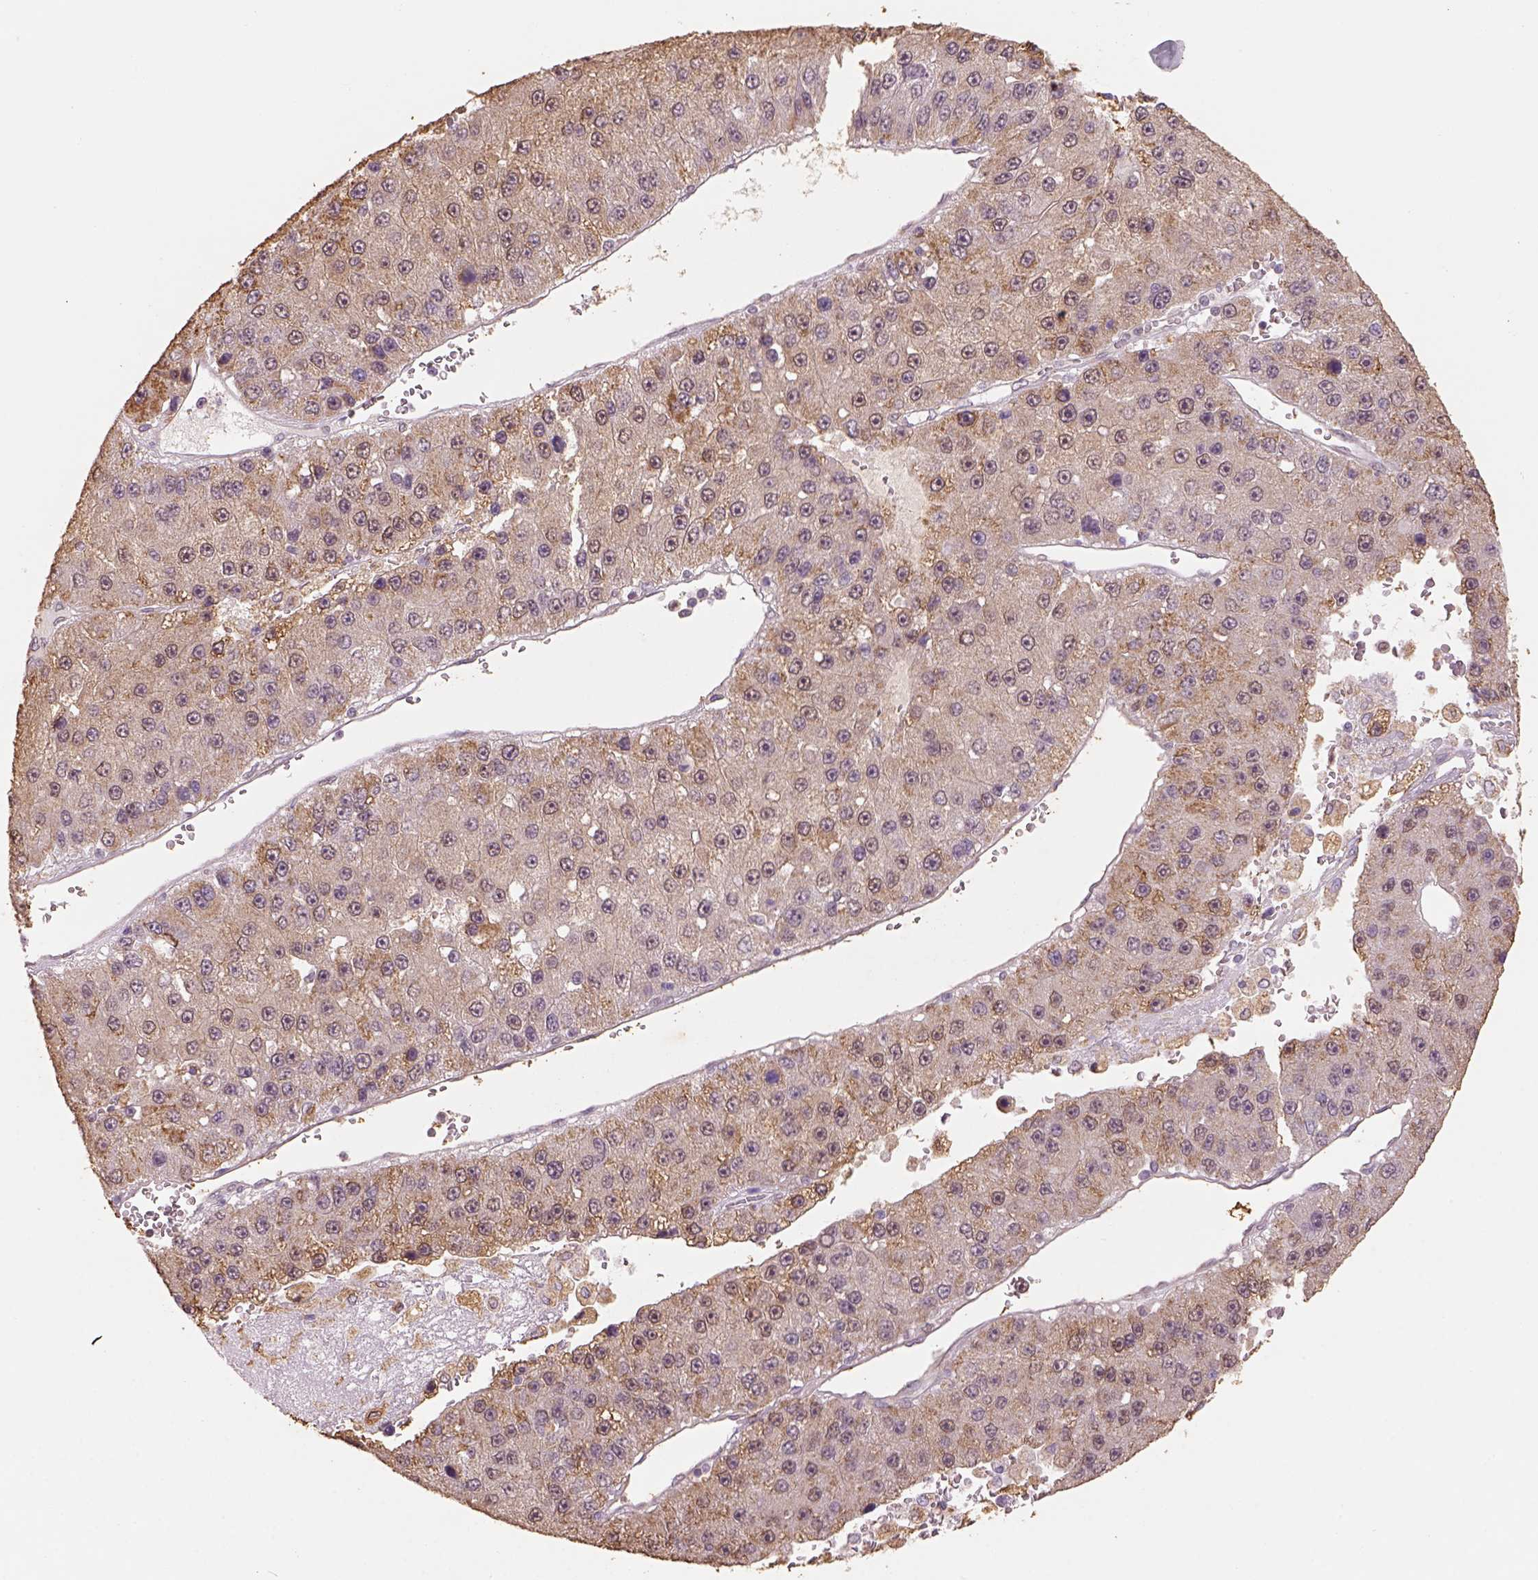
{"staining": {"intensity": "moderate", "quantity": ">75%", "location": "cytoplasmic/membranous"}, "tissue": "liver cancer", "cell_type": "Tumor cells", "image_type": "cancer", "snomed": [{"axis": "morphology", "description": "Carcinoma, Hepatocellular, NOS"}, {"axis": "topography", "description": "Liver"}], "caption": "The histopathology image reveals staining of hepatocellular carcinoma (liver), revealing moderate cytoplasmic/membranous protein expression (brown color) within tumor cells.", "gene": "AP2B1", "patient": {"sex": "female", "age": 73}}